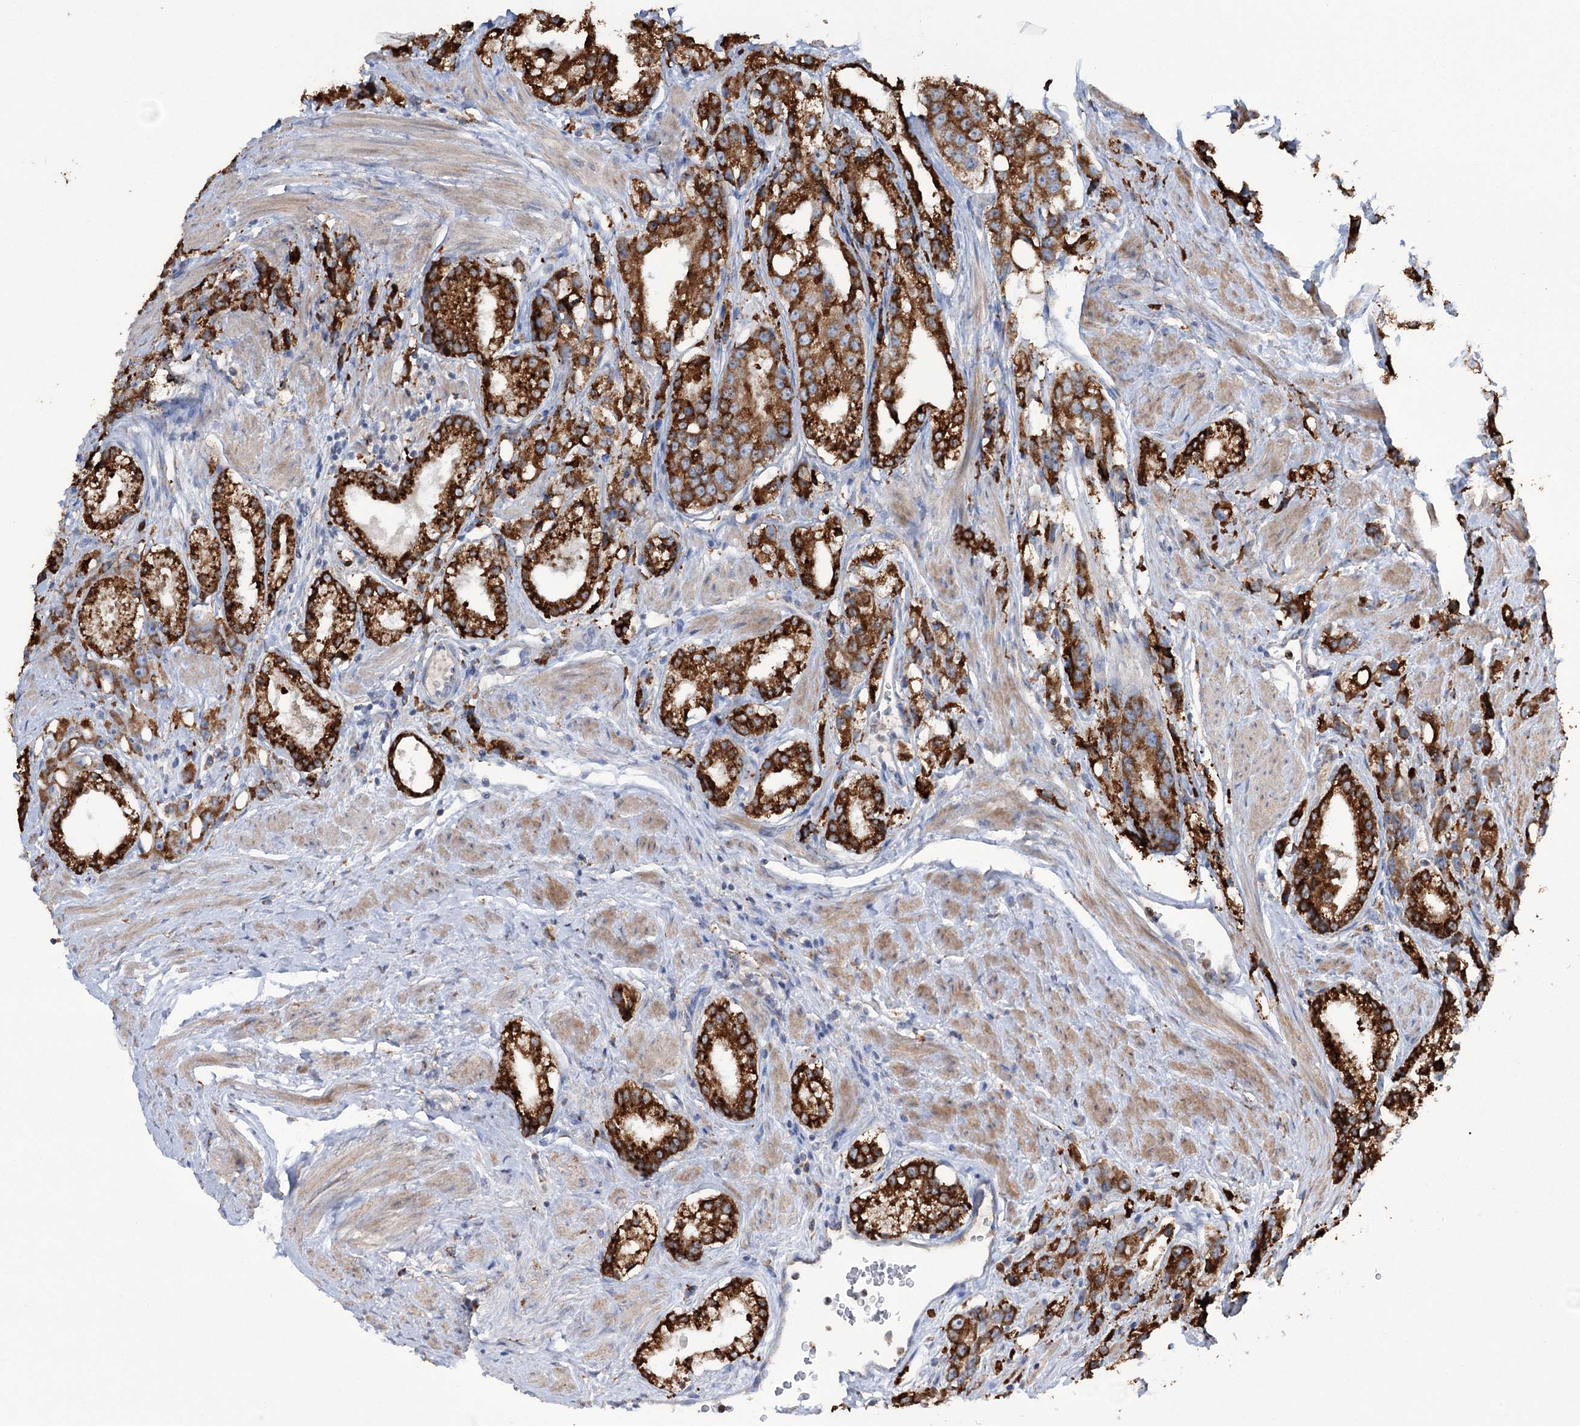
{"staining": {"intensity": "strong", "quantity": ">75%", "location": "cytoplasmic/membranous"}, "tissue": "prostate cancer", "cell_type": "Tumor cells", "image_type": "cancer", "snomed": [{"axis": "morphology", "description": "Adenocarcinoma, NOS"}, {"axis": "topography", "description": "Prostate"}], "caption": "DAB (3,3'-diaminobenzidine) immunohistochemical staining of adenocarcinoma (prostate) exhibits strong cytoplasmic/membranous protein positivity in about >75% of tumor cells.", "gene": "TRIM71", "patient": {"sex": "male", "age": 79}}